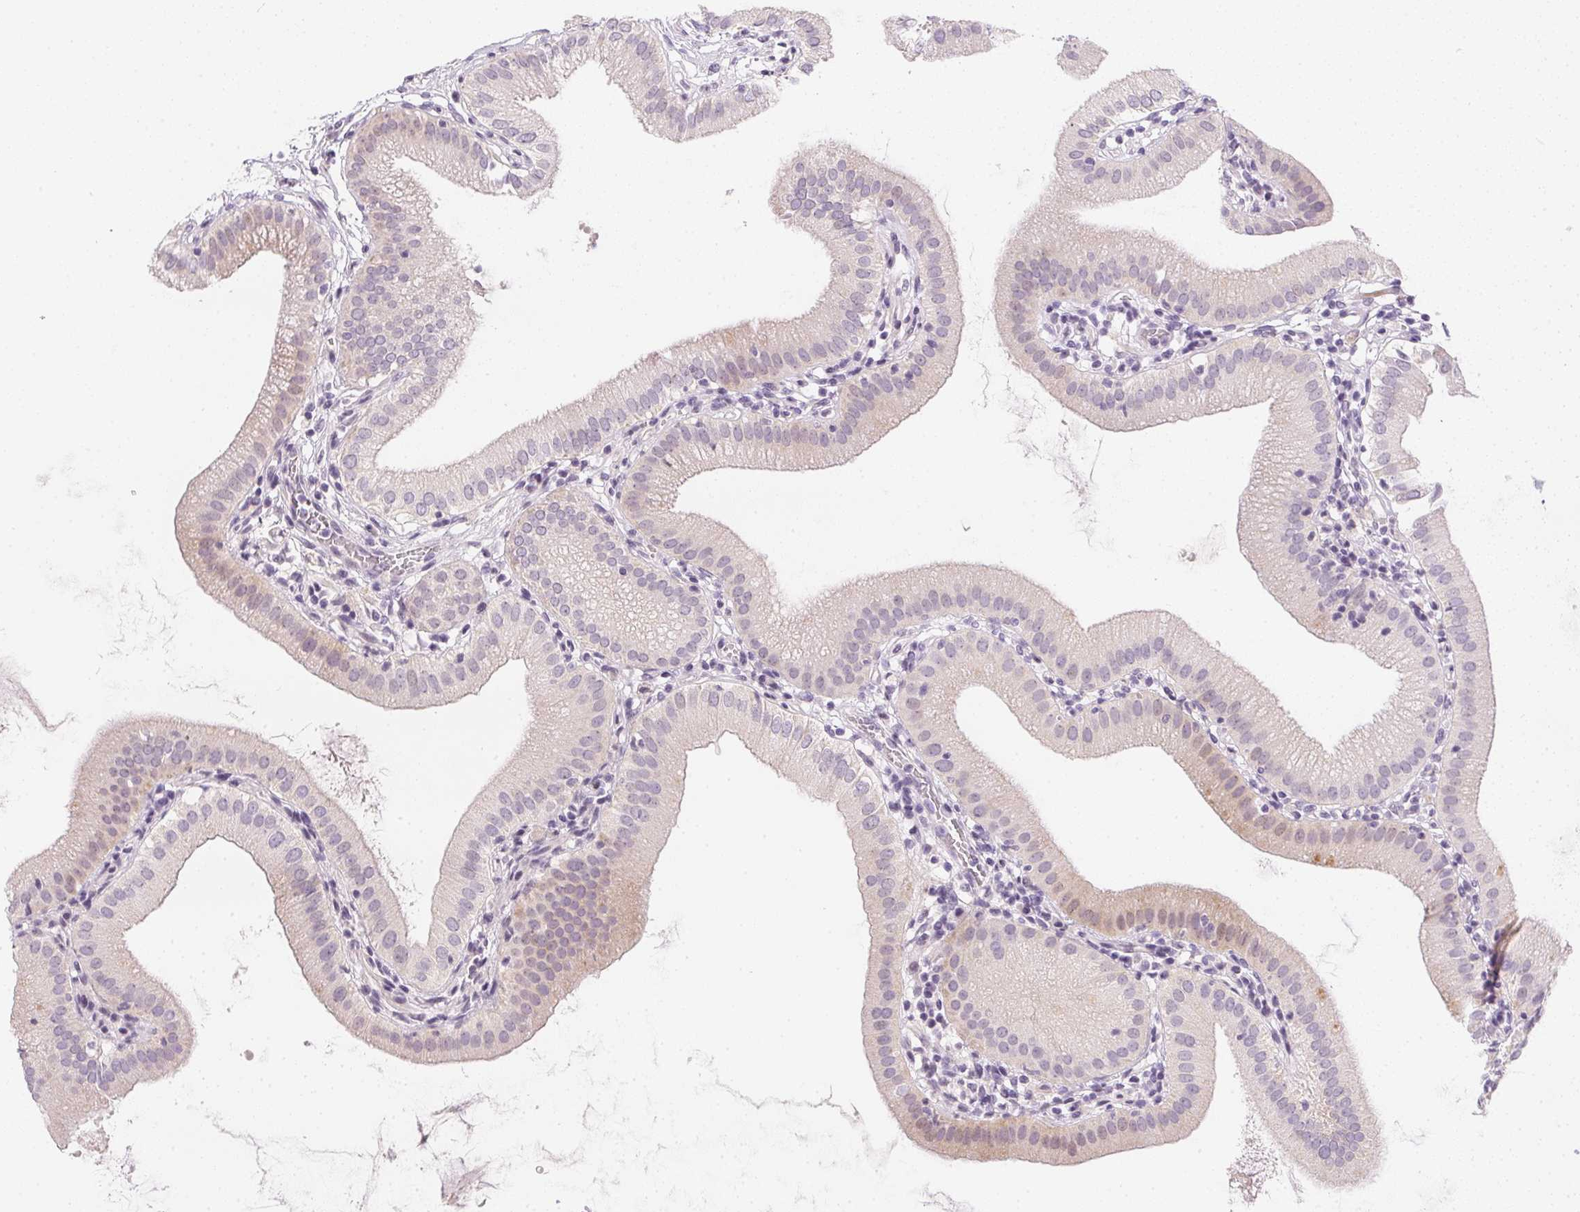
{"staining": {"intensity": "weak", "quantity": "<25%", "location": "cytoplasmic/membranous"}, "tissue": "gallbladder", "cell_type": "Glandular cells", "image_type": "normal", "snomed": [{"axis": "morphology", "description": "Normal tissue, NOS"}, {"axis": "topography", "description": "Gallbladder"}], "caption": "IHC histopathology image of normal gallbladder: gallbladder stained with DAB (3,3'-diaminobenzidine) exhibits no significant protein expression in glandular cells. (Immunohistochemistry, brightfield microscopy, high magnification).", "gene": "GSDMC", "patient": {"sex": "female", "age": 65}}